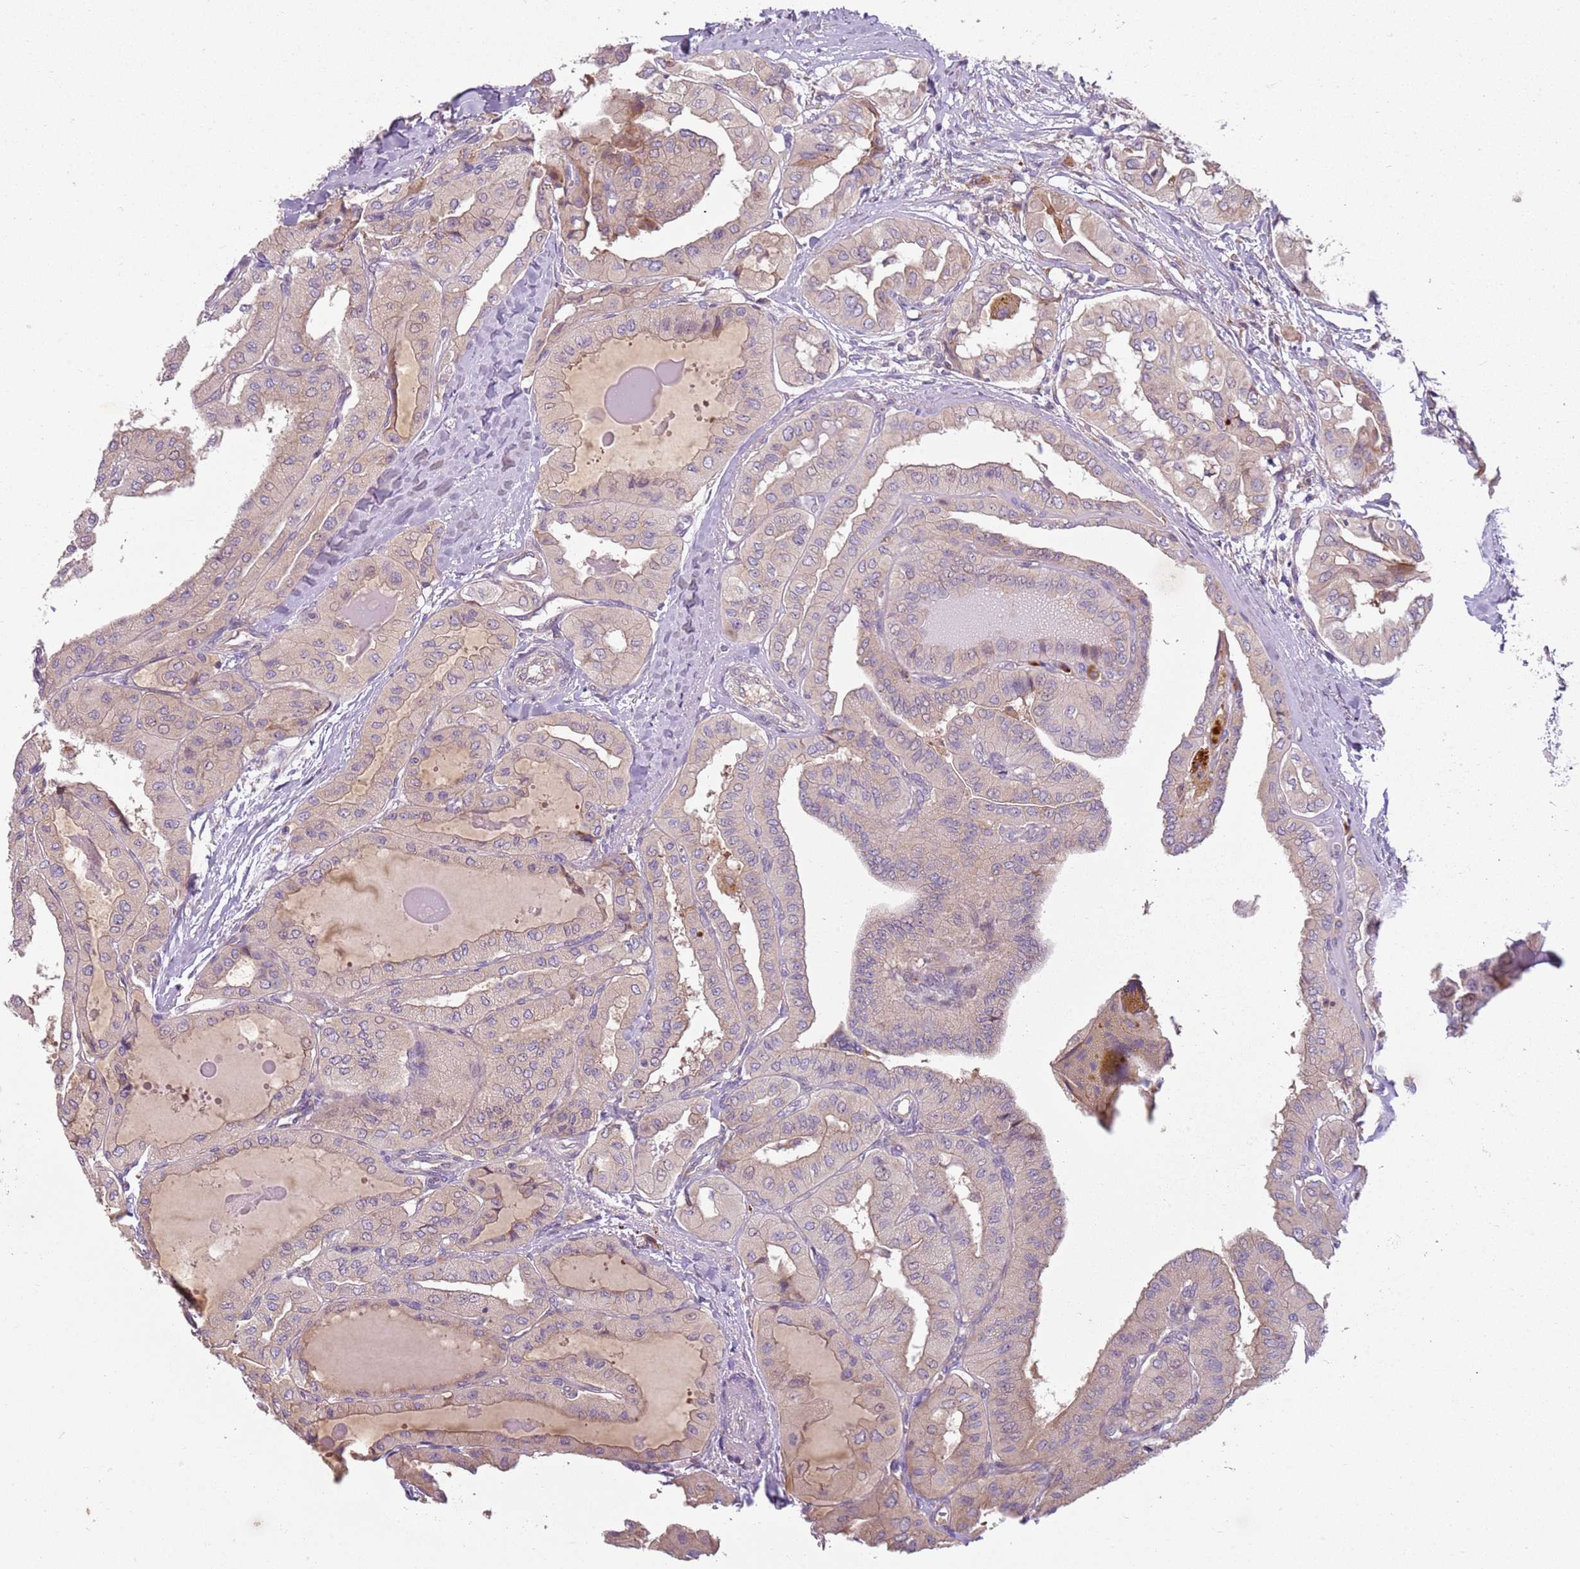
{"staining": {"intensity": "weak", "quantity": "<25%", "location": "cytoplasmic/membranous"}, "tissue": "thyroid cancer", "cell_type": "Tumor cells", "image_type": "cancer", "snomed": [{"axis": "morphology", "description": "Papillary adenocarcinoma, NOS"}, {"axis": "topography", "description": "Thyroid gland"}], "caption": "The image exhibits no staining of tumor cells in thyroid cancer.", "gene": "RPS28", "patient": {"sex": "female", "age": 59}}